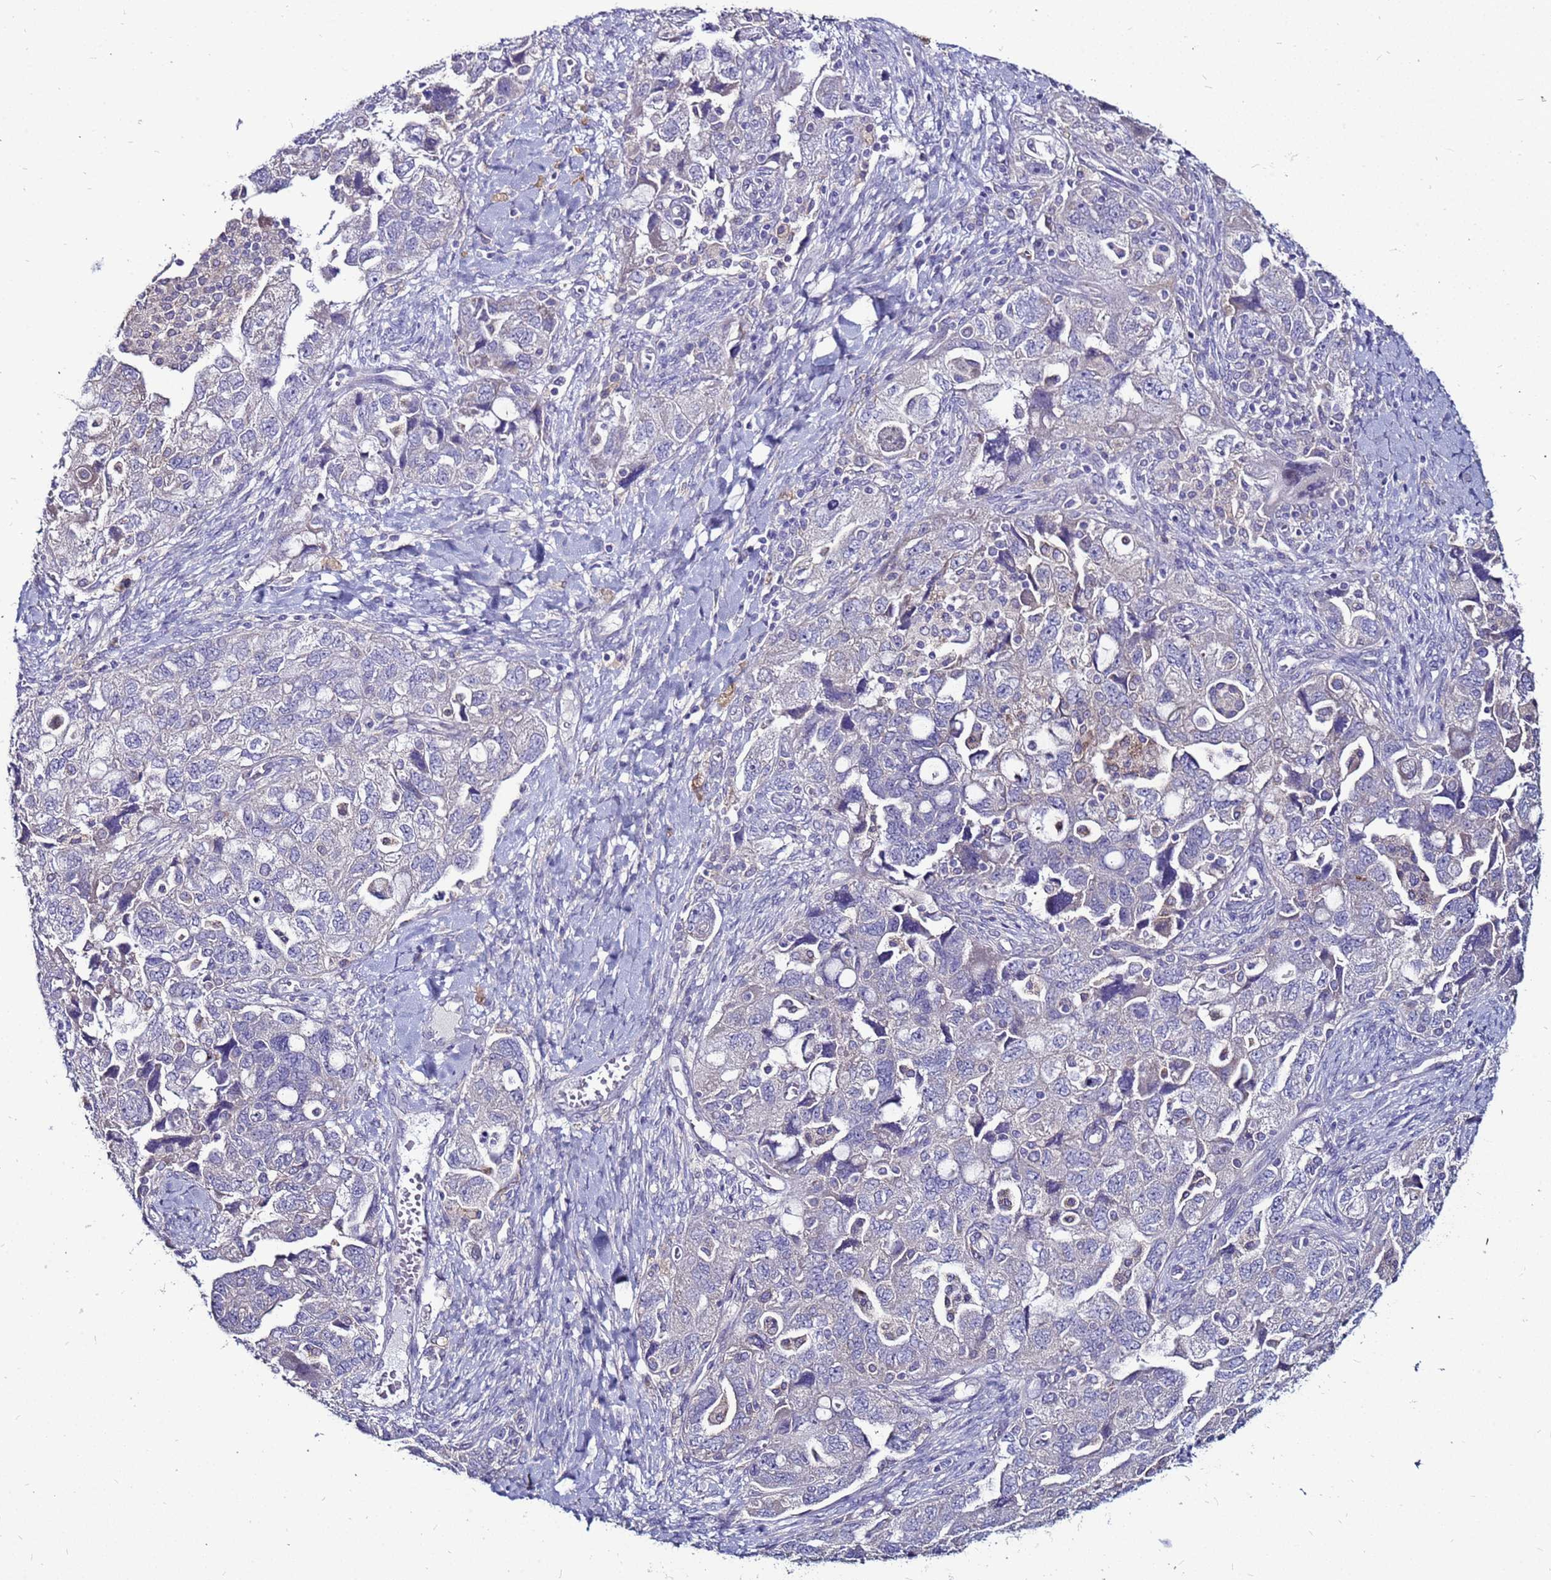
{"staining": {"intensity": "negative", "quantity": "none", "location": "none"}, "tissue": "ovarian cancer", "cell_type": "Tumor cells", "image_type": "cancer", "snomed": [{"axis": "morphology", "description": "Carcinoma, NOS"}, {"axis": "morphology", "description": "Cystadenocarcinoma, serous, NOS"}, {"axis": "topography", "description": "Ovary"}], "caption": "Tumor cells are negative for brown protein staining in carcinoma (ovarian).", "gene": "SLC44A3", "patient": {"sex": "female", "age": 69}}